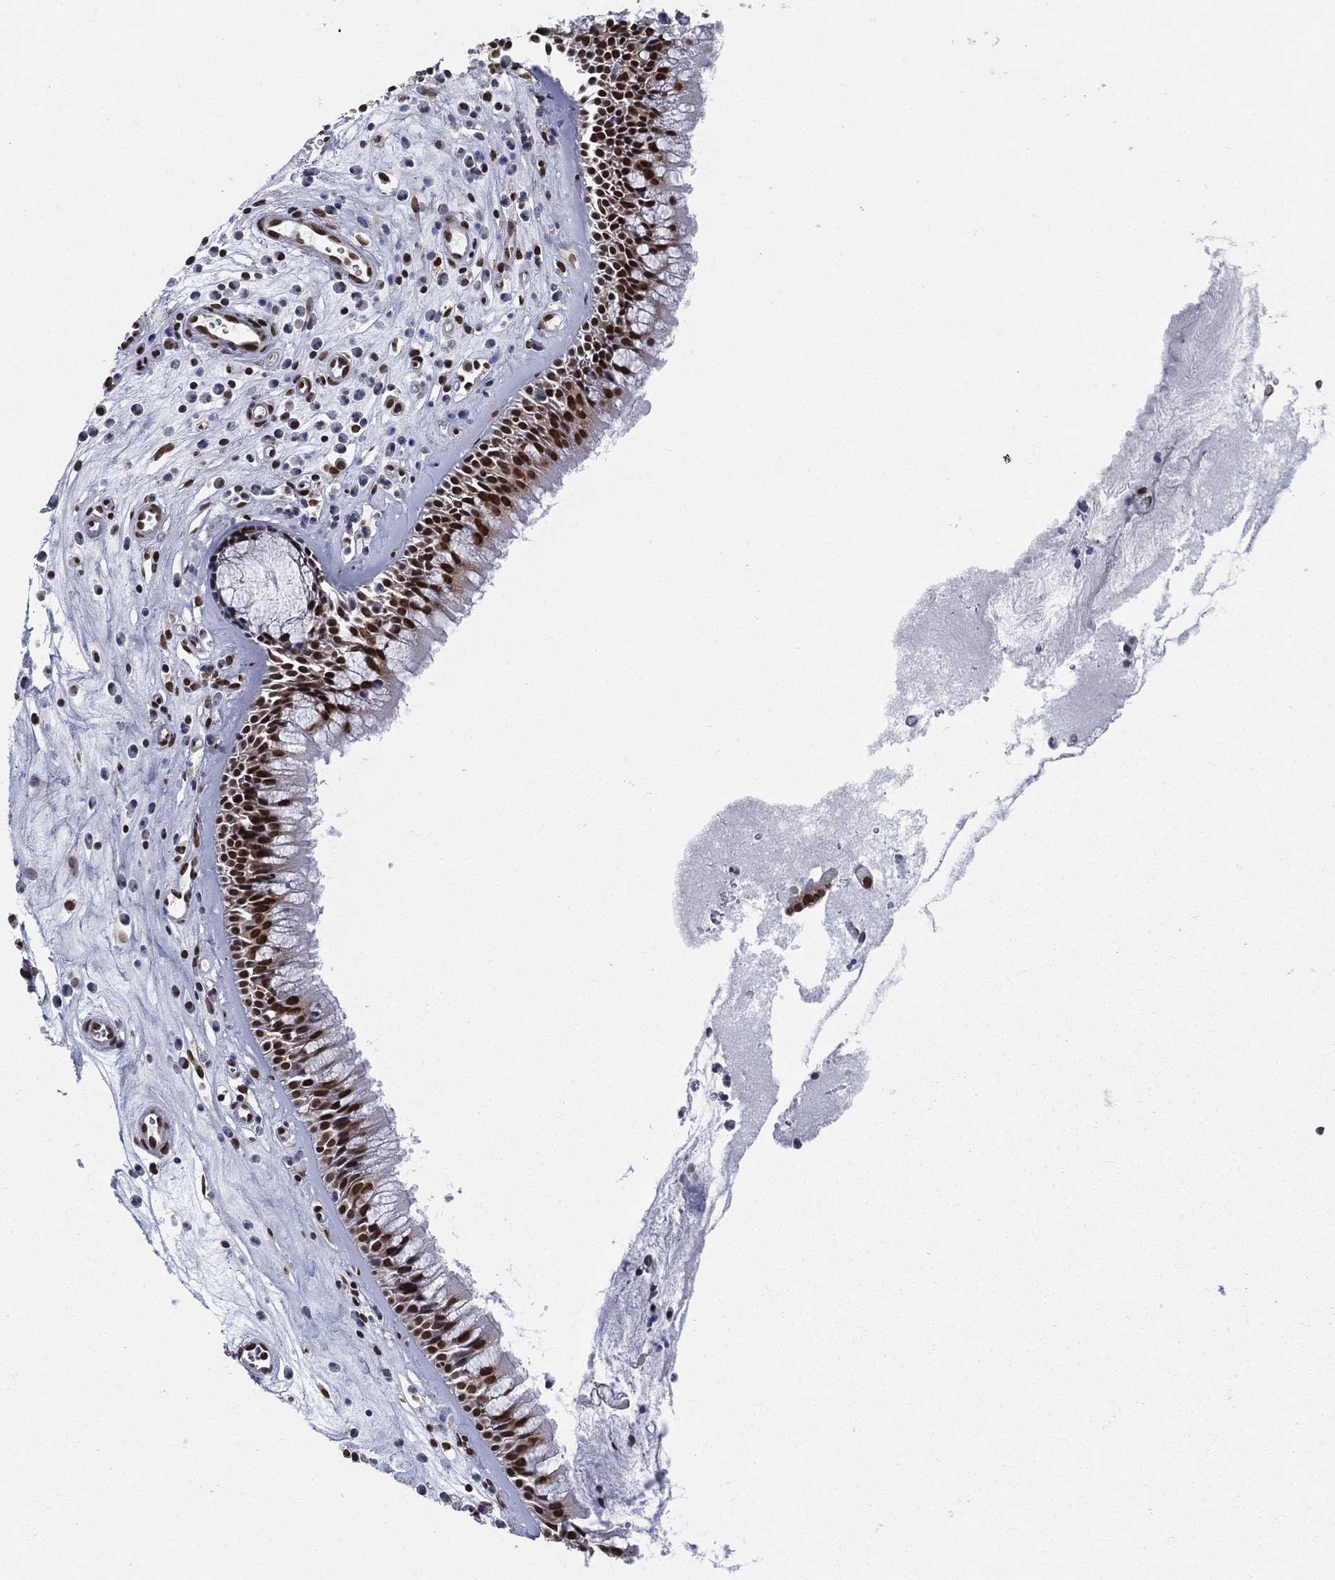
{"staining": {"intensity": "strong", "quantity": ">75%", "location": "nuclear"}, "tissue": "nasopharynx", "cell_type": "Respiratory epithelial cells", "image_type": "normal", "snomed": [{"axis": "morphology", "description": "Normal tissue, NOS"}, {"axis": "topography", "description": "Nasopharynx"}], "caption": "A histopathology image of human nasopharynx stained for a protein exhibits strong nuclear brown staining in respiratory epithelial cells. The protein is shown in brown color, while the nuclei are stained blue.", "gene": "FUBP3", "patient": {"sex": "male", "age": 57}}